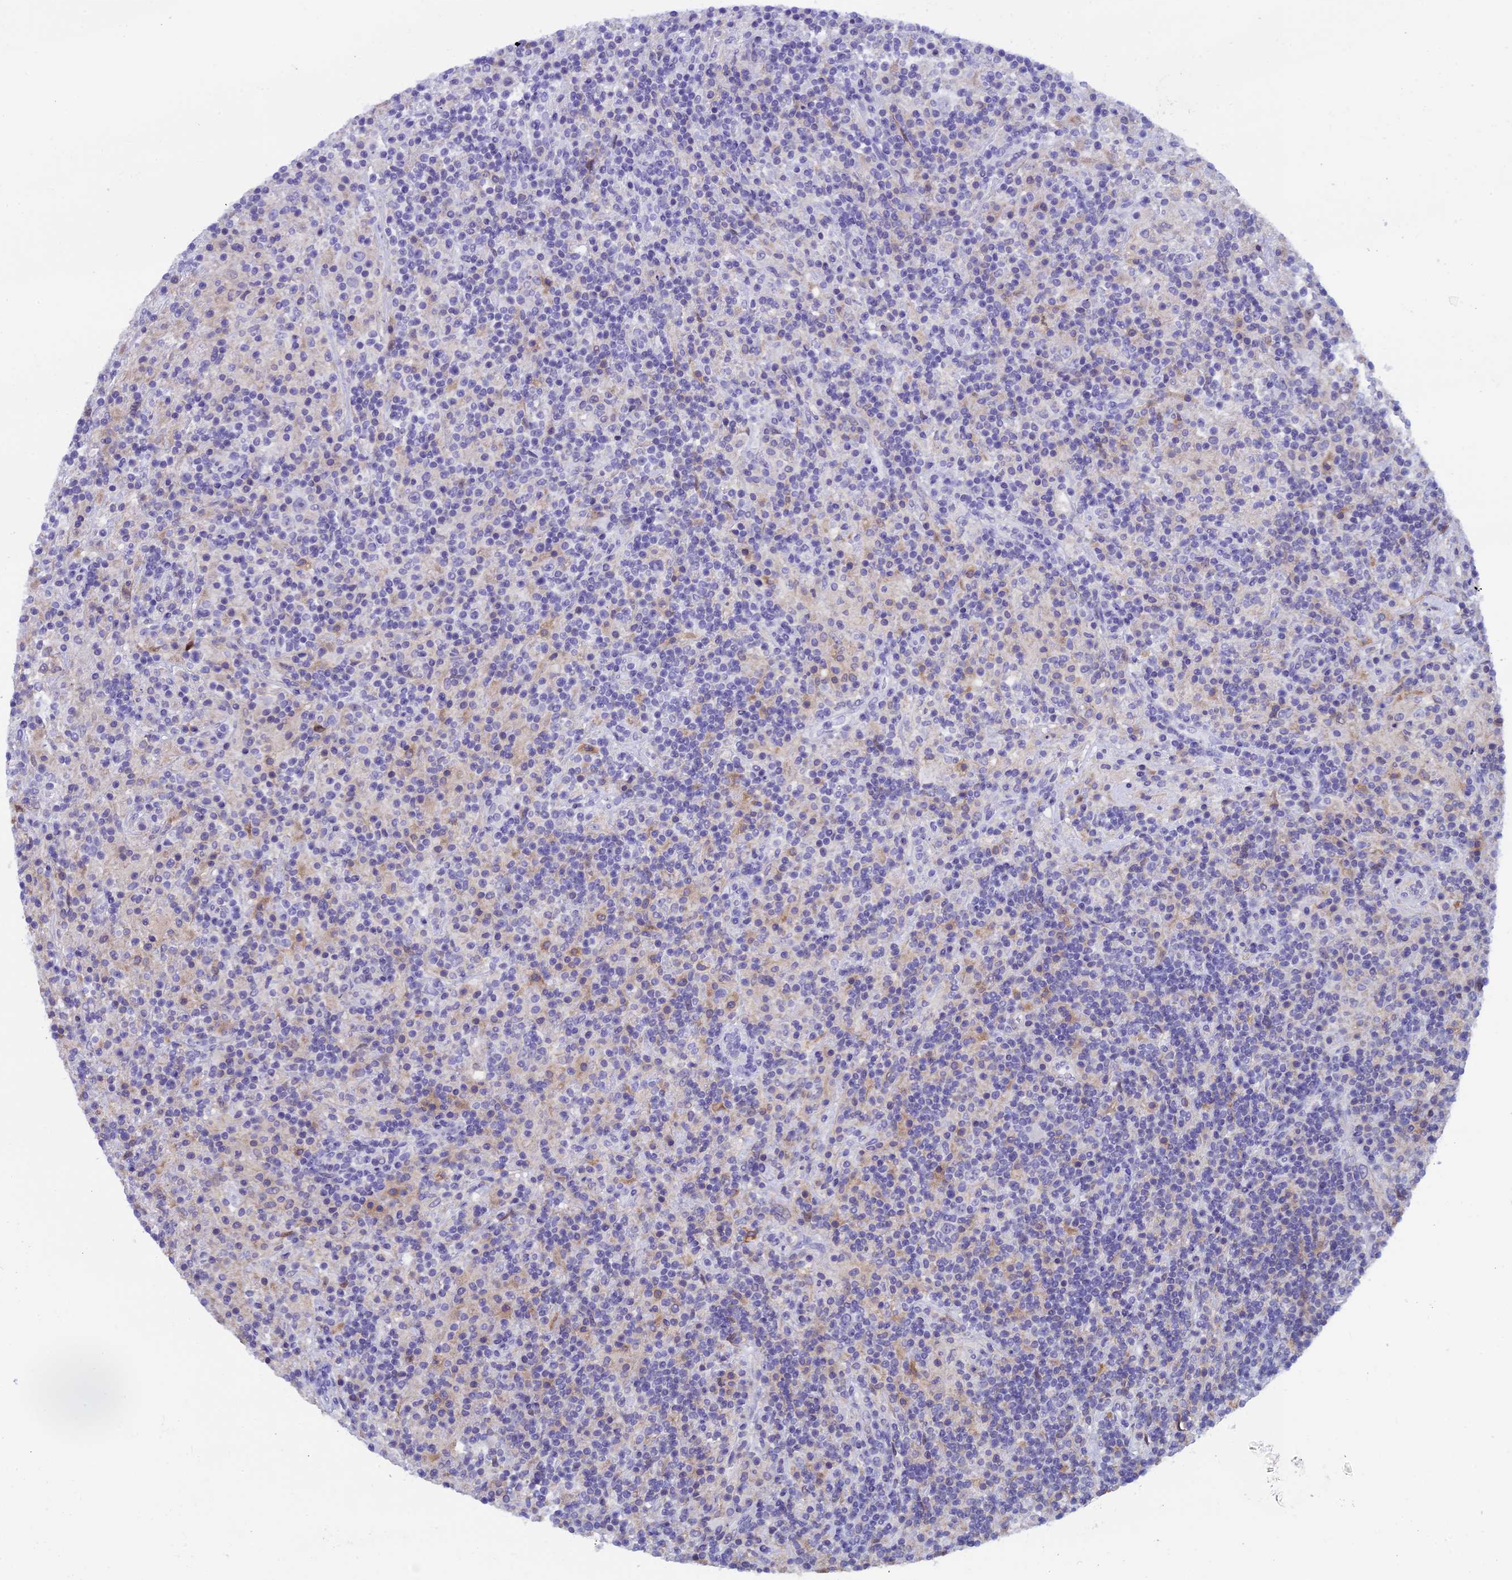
{"staining": {"intensity": "negative", "quantity": "none", "location": "none"}, "tissue": "lymphoma", "cell_type": "Tumor cells", "image_type": "cancer", "snomed": [{"axis": "morphology", "description": "Hodgkin's disease, NOS"}, {"axis": "topography", "description": "Lymph node"}], "caption": "The immunohistochemistry (IHC) micrograph has no significant positivity in tumor cells of Hodgkin's disease tissue.", "gene": "IGSF6", "patient": {"sex": "male", "age": 70}}